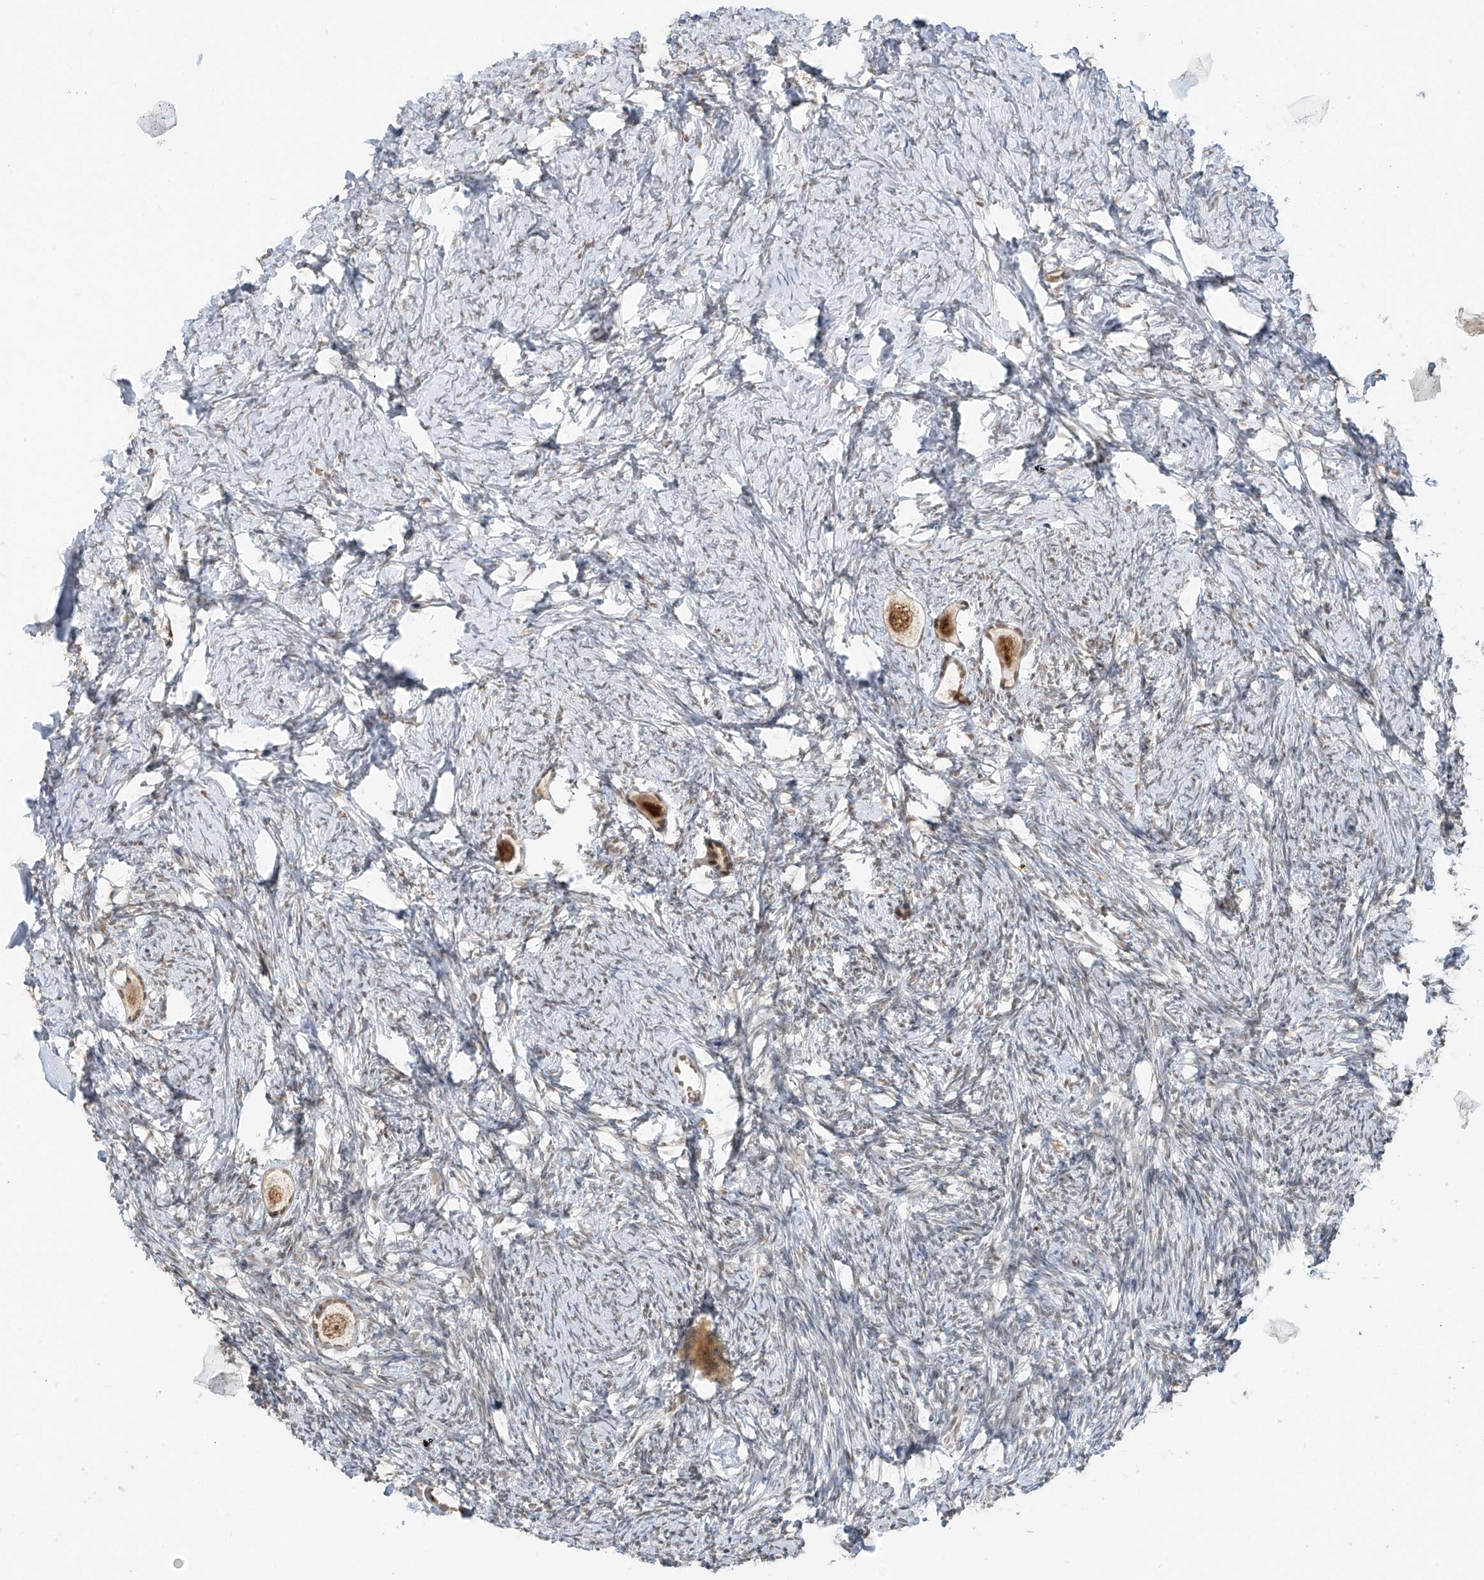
{"staining": {"intensity": "strong", "quantity": ">75%", "location": "nuclear"}, "tissue": "ovary", "cell_type": "Follicle cells", "image_type": "normal", "snomed": [{"axis": "morphology", "description": "Normal tissue, NOS"}, {"axis": "topography", "description": "Ovary"}], "caption": "Brown immunohistochemical staining in benign ovary shows strong nuclear expression in about >75% of follicle cells.", "gene": "ZMYM2", "patient": {"sex": "female", "age": 27}}